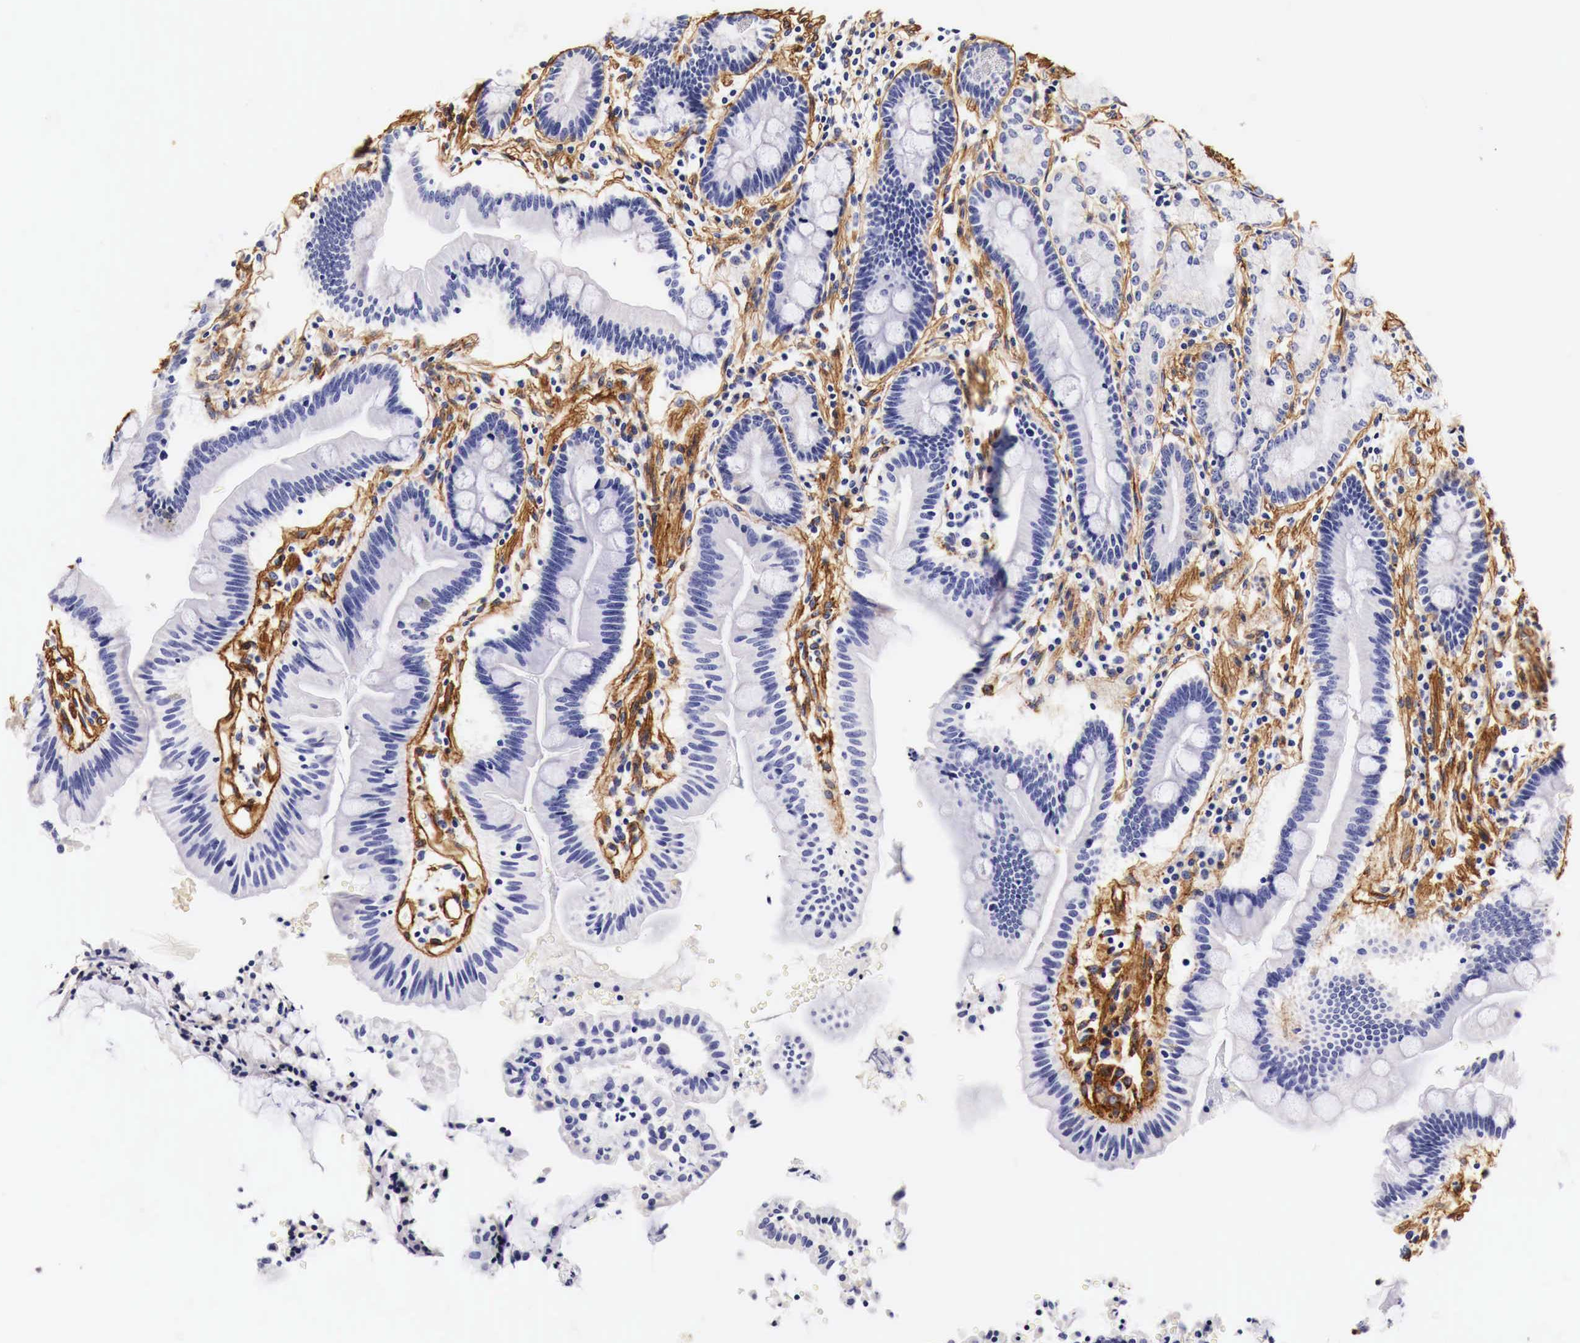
{"staining": {"intensity": "negative", "quantity": "none", "location": "none"}, "tissue": "duodenum", "cell_type": "Glandular cells", "image_type": "normal", "snomed": [{"axis": "morphology", "description": "Normal tissue, NOS"}, {"axis": "topography", "description": "Duodenum"}], "caption": "DAB immunohistochemical staining of unremarkable duodenum displays no significant positivity in glandular cells. Nuclei are stained in blue.", "gene": "LAMB2", "patient": {"sex": "female", "age": 77}}